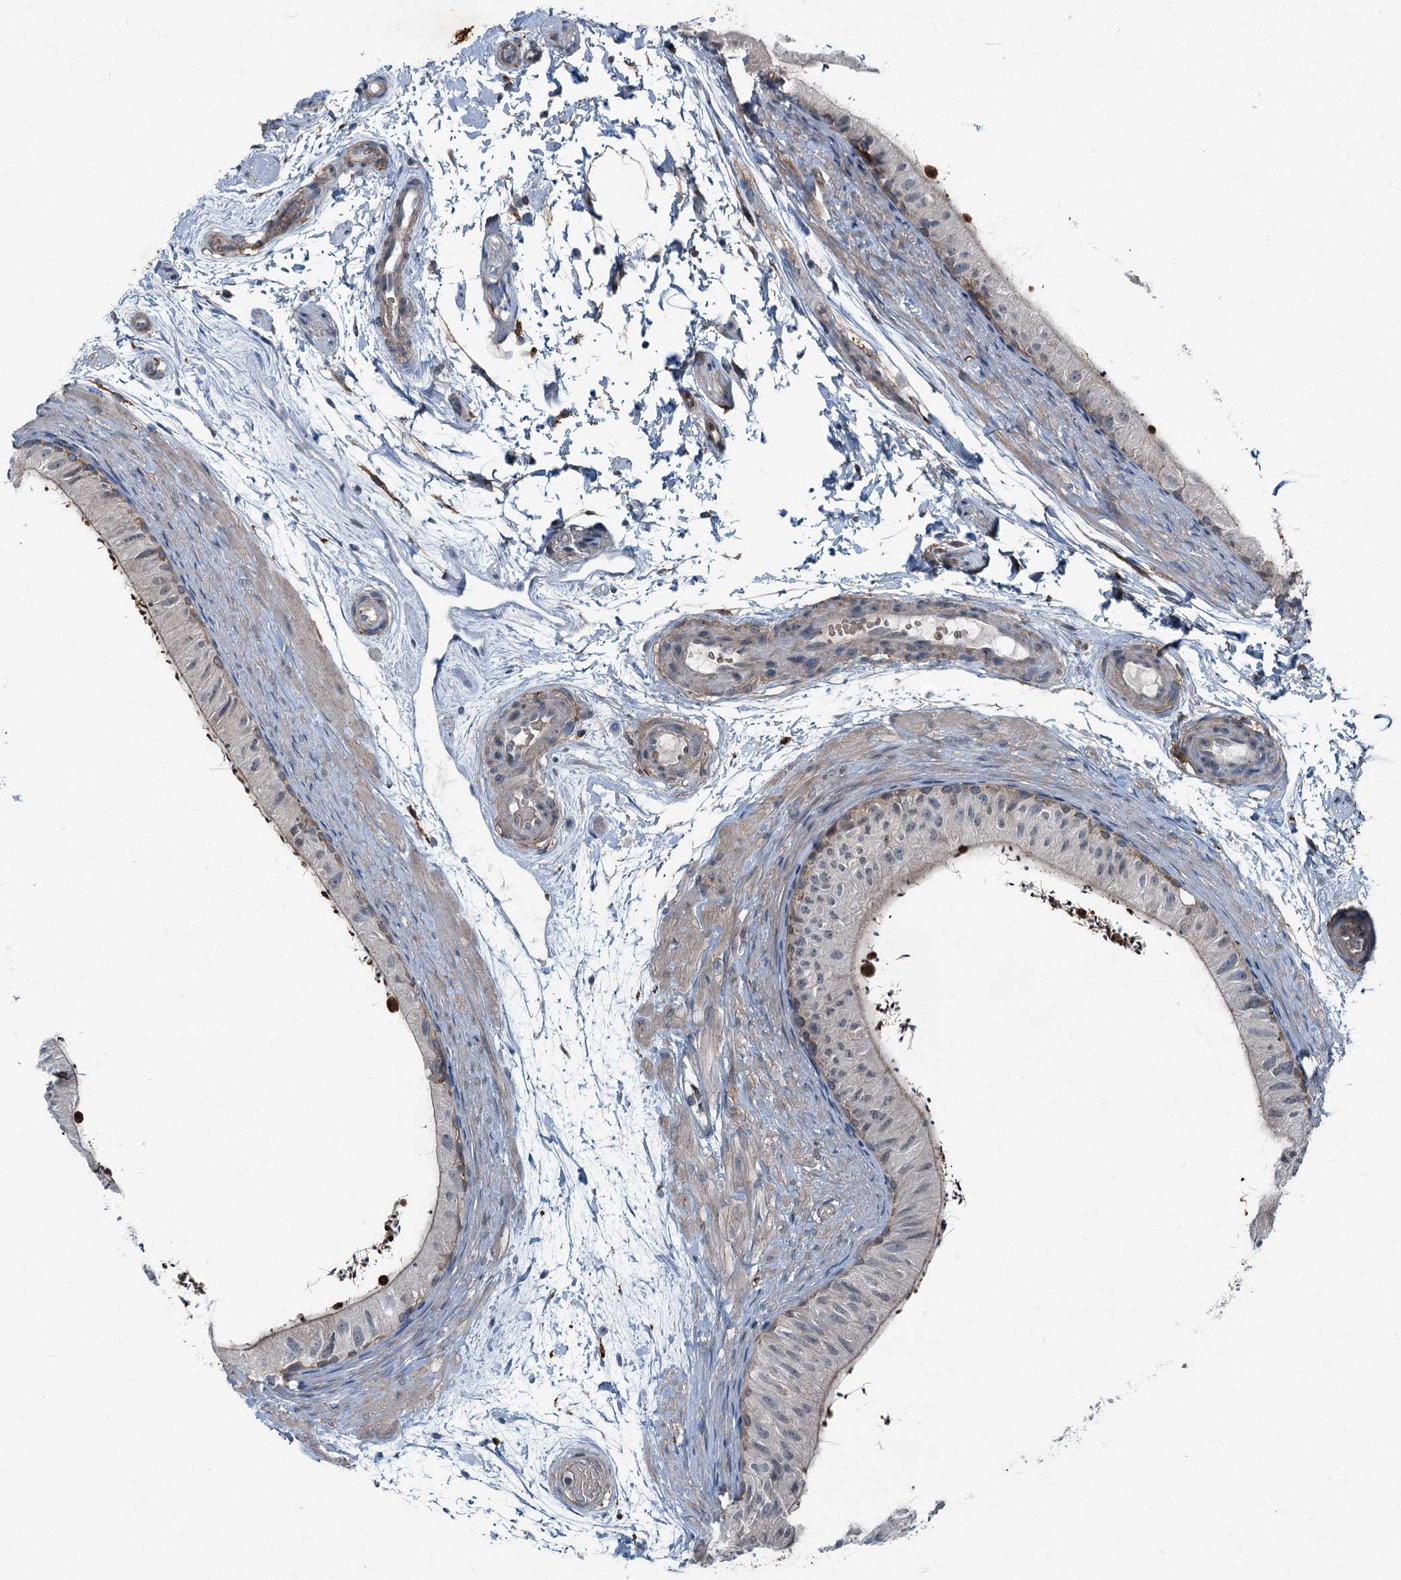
{"staining": {"intensity": "strong", "quantity": "25%-75%", "location": "cytoplasmic/membranous"}, "tissue": "epididymis", "cell_type": "Glandular cells", "image_type": "normal", "snomed": [{"axis": "morphology", "description": "Normal tissue, NOS"}, {"axis": "topography", "description": "Epididymis"}], "caption": "Immunohistochemical staining of normal epididymis displays 25%-75% levels of strong cytoplasmic/membranous protein staining in about 25%-75% of glandular cells.", "gene": "AXL", "patient": {"sex": "male", "age": 50}}